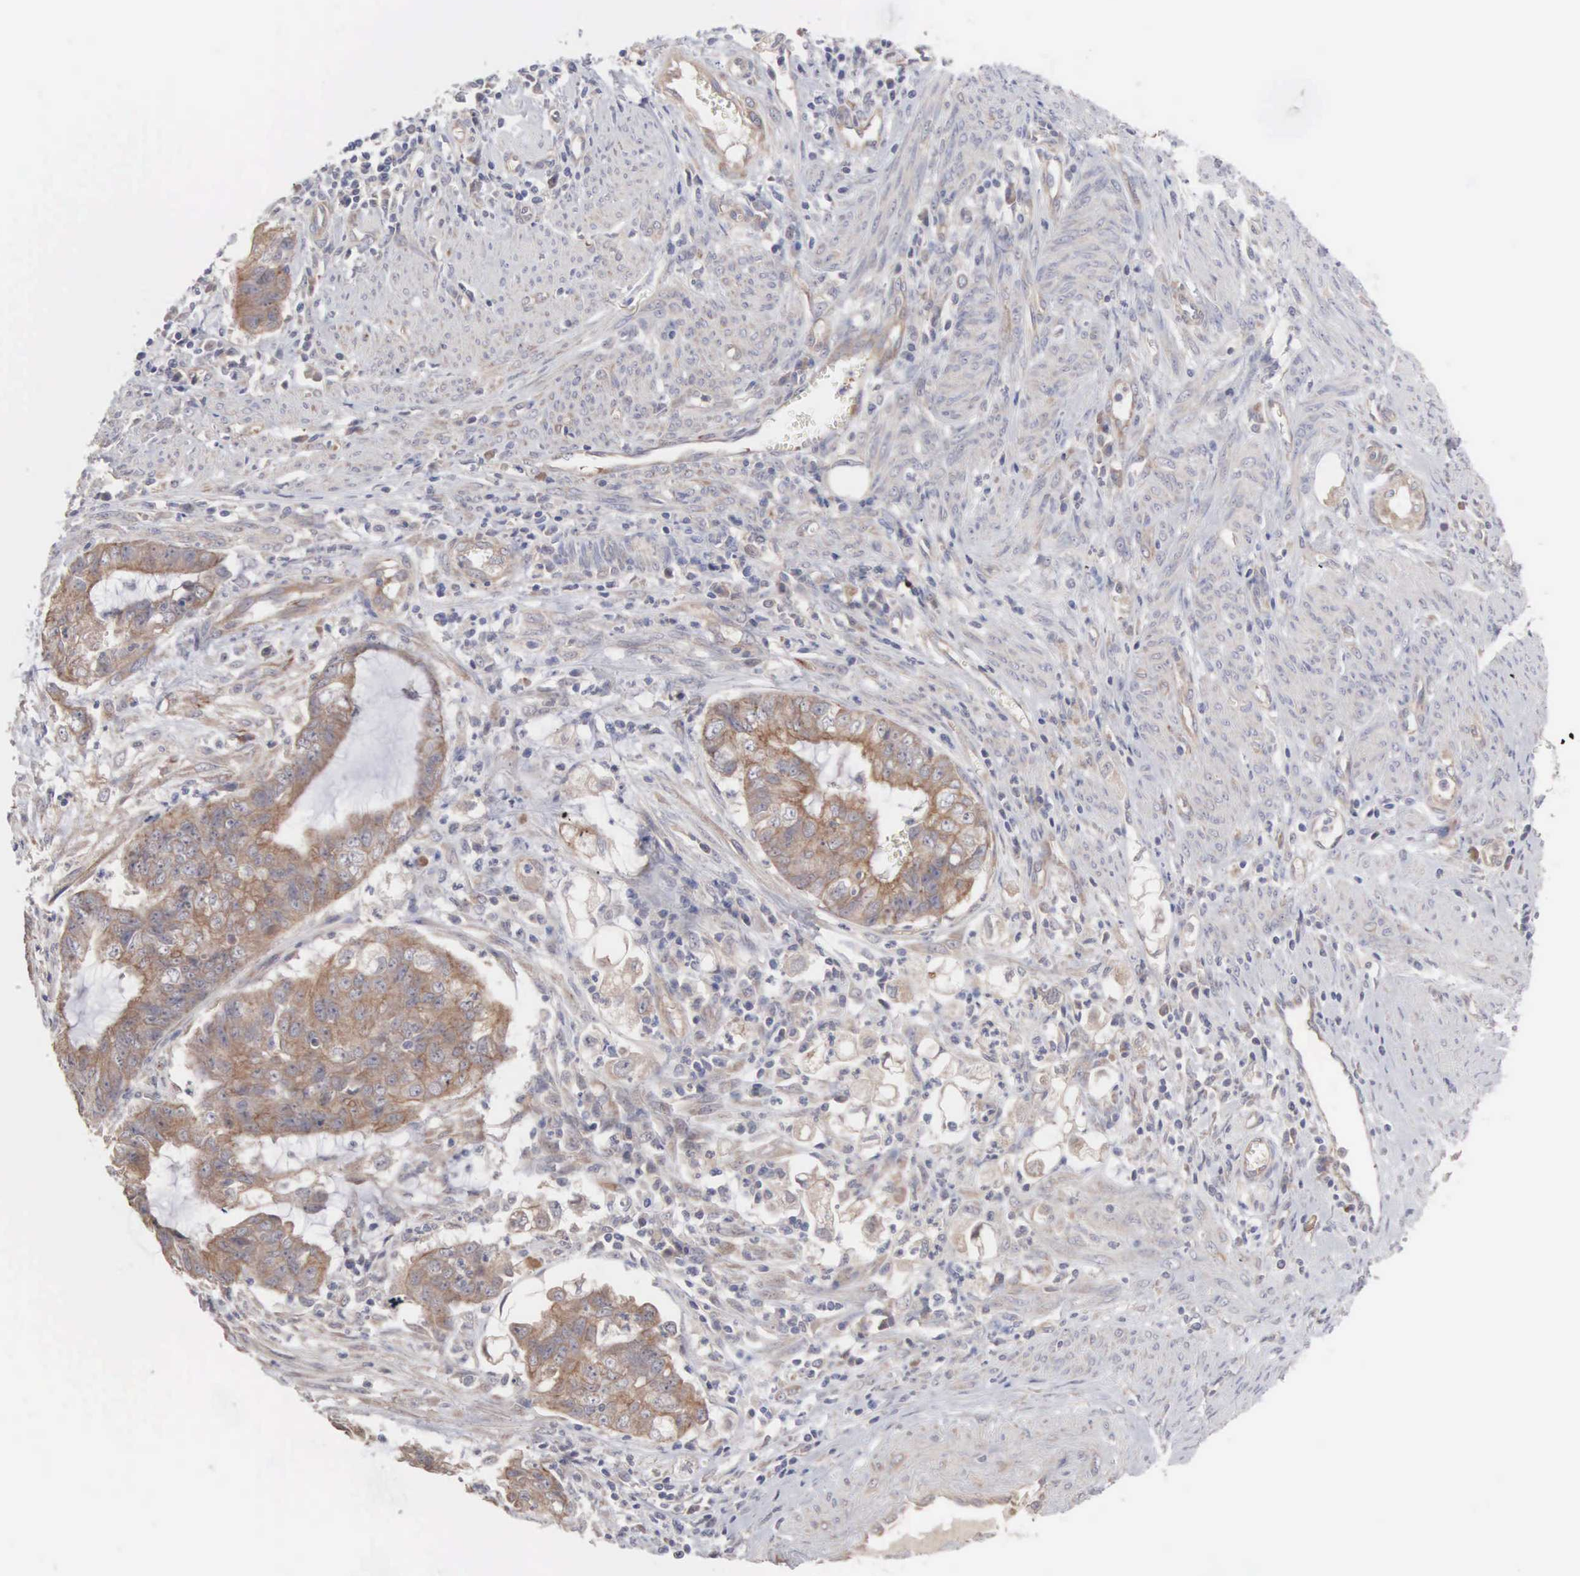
{"staining": {"intensity": "moderate", "quantity": ">75%", "location": "cytoplasmic/membranous"}, "tissue": "endometrial cancer", "cell_type": "Tumor cells", "image_type": "cancer", "snomed": [{"axis": "morphology", "description": "Adenocarcinoma, NOS"}, {"axis": "topography", "description": "Endometrium"}], "caption": "The photomicrograph exhibits a brown stain indicating the presence of a protein in the cytoplasmic/membranous of tumor cells in endometrial adenocarcinoma. (DAB (3,3'-diaminobenzidine) IHC, brown staining for protein, blue staining for nuclei).", "gene": "INF2", "patient": {"sex": "female", "age": 75}}